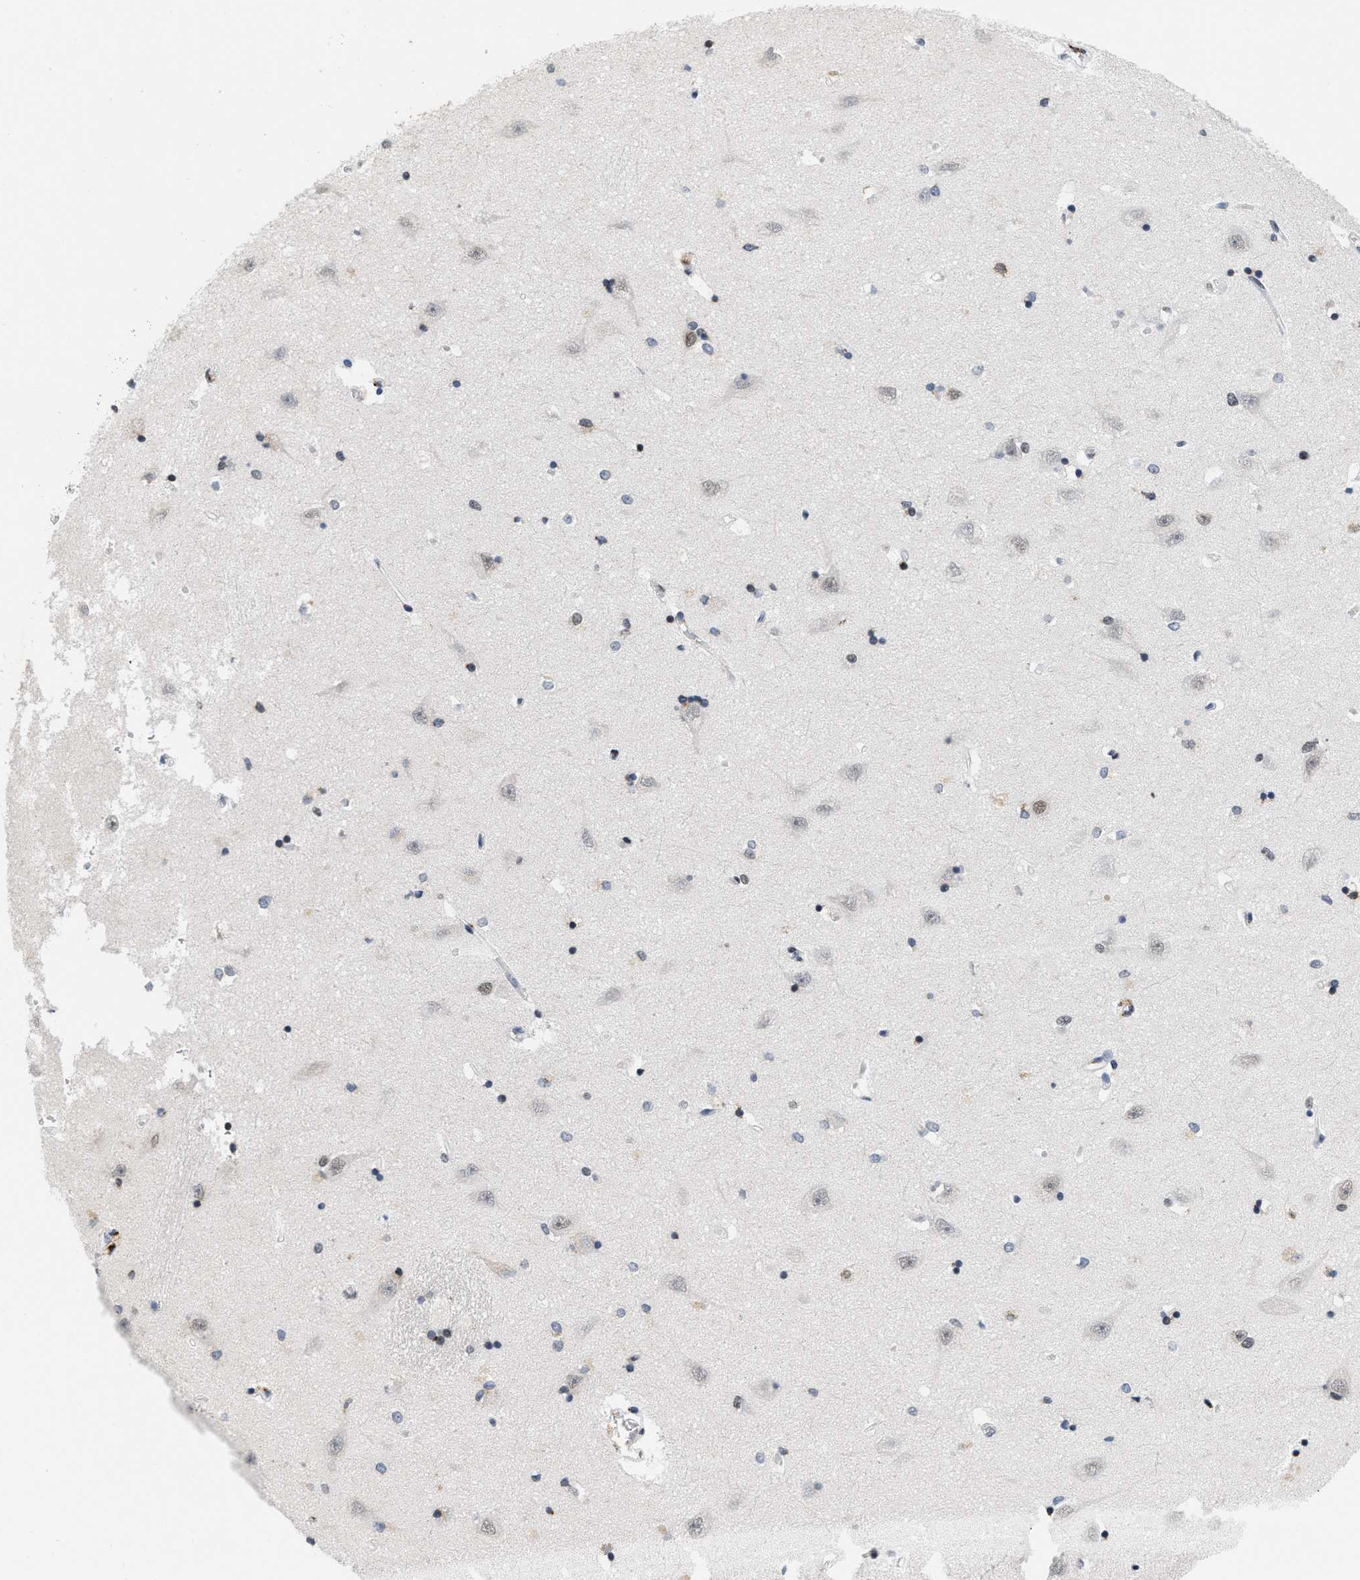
{"staining": {"intensity": "weak", "quantity": "<25%", "location": "nuclear"}, "tissue": "hippocampus", "cell_type": "Glial cells", "image_type": "normal", "snomed": [{"axis": "morphology", "description": "Normal tissue, NOS"}, {"axis": "topography", "description": "Hippocampus"}], "caption": "The IHC photomicrograph has no significant positivity in glial cells of hippocampus.", "gene": "RAF1", "patient": {"sex": "male", "age": 45}}